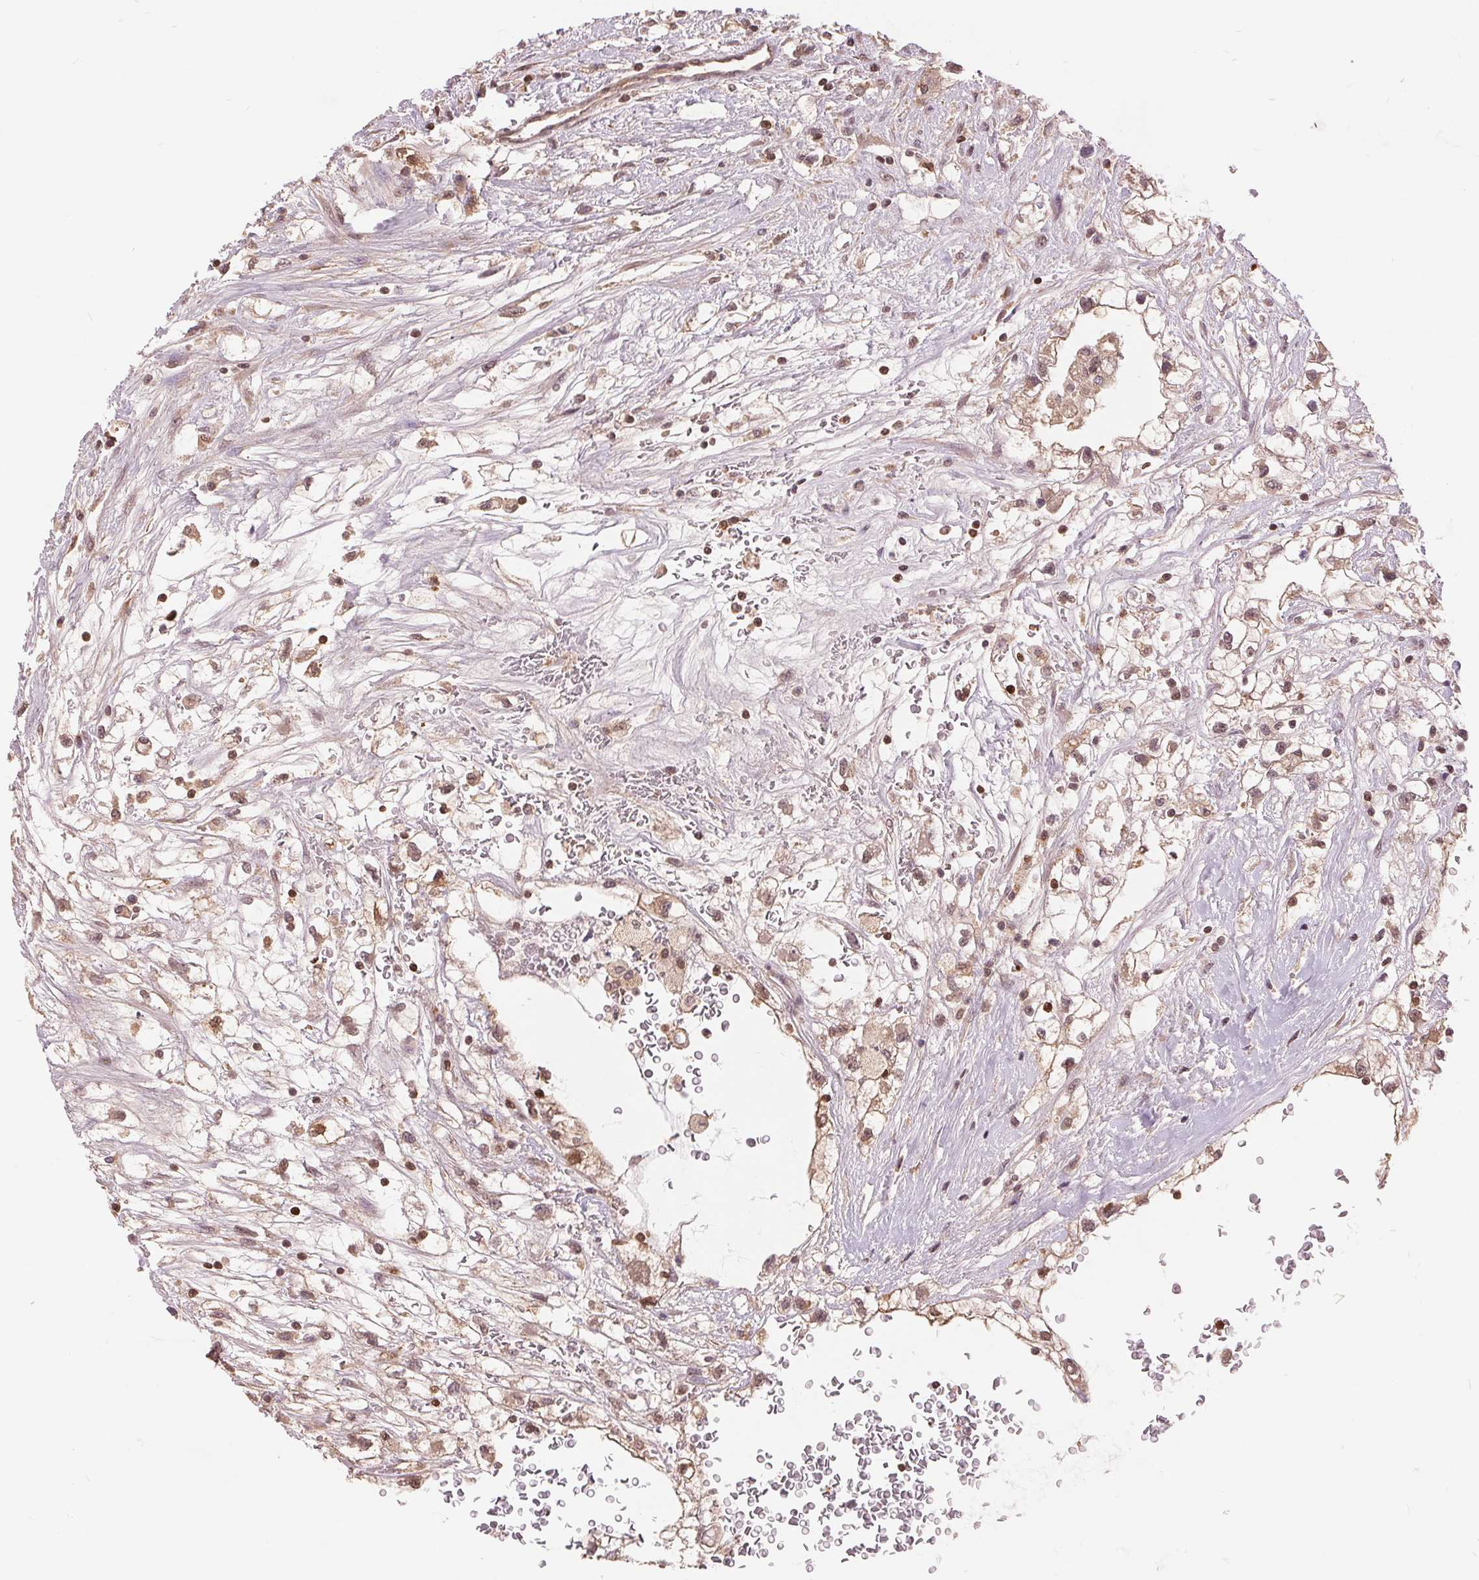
{"staining": {"intensity": "moderate", "quantity": ">75%", "location": "cytoplasmic/membranous,nuclear"}, "tissue": "renal cancer", "cell_type": "Tumor cells", "image_type": "cancer", "snomed": [{"axis": "morphology", "description": "Adenocarcinoma, NOS"}, {"axis": "topography", "description": "Kidney"}], "caption": "Renal adenocarcinoma tissue demonstrates moderate cytoplasmic/membranous and nuclear expression in approximately >75% of tumor cells, visualized by immunohistochemistry.", "gene": "TMEM273", "patient": {"sex": "male", "age": 59}}